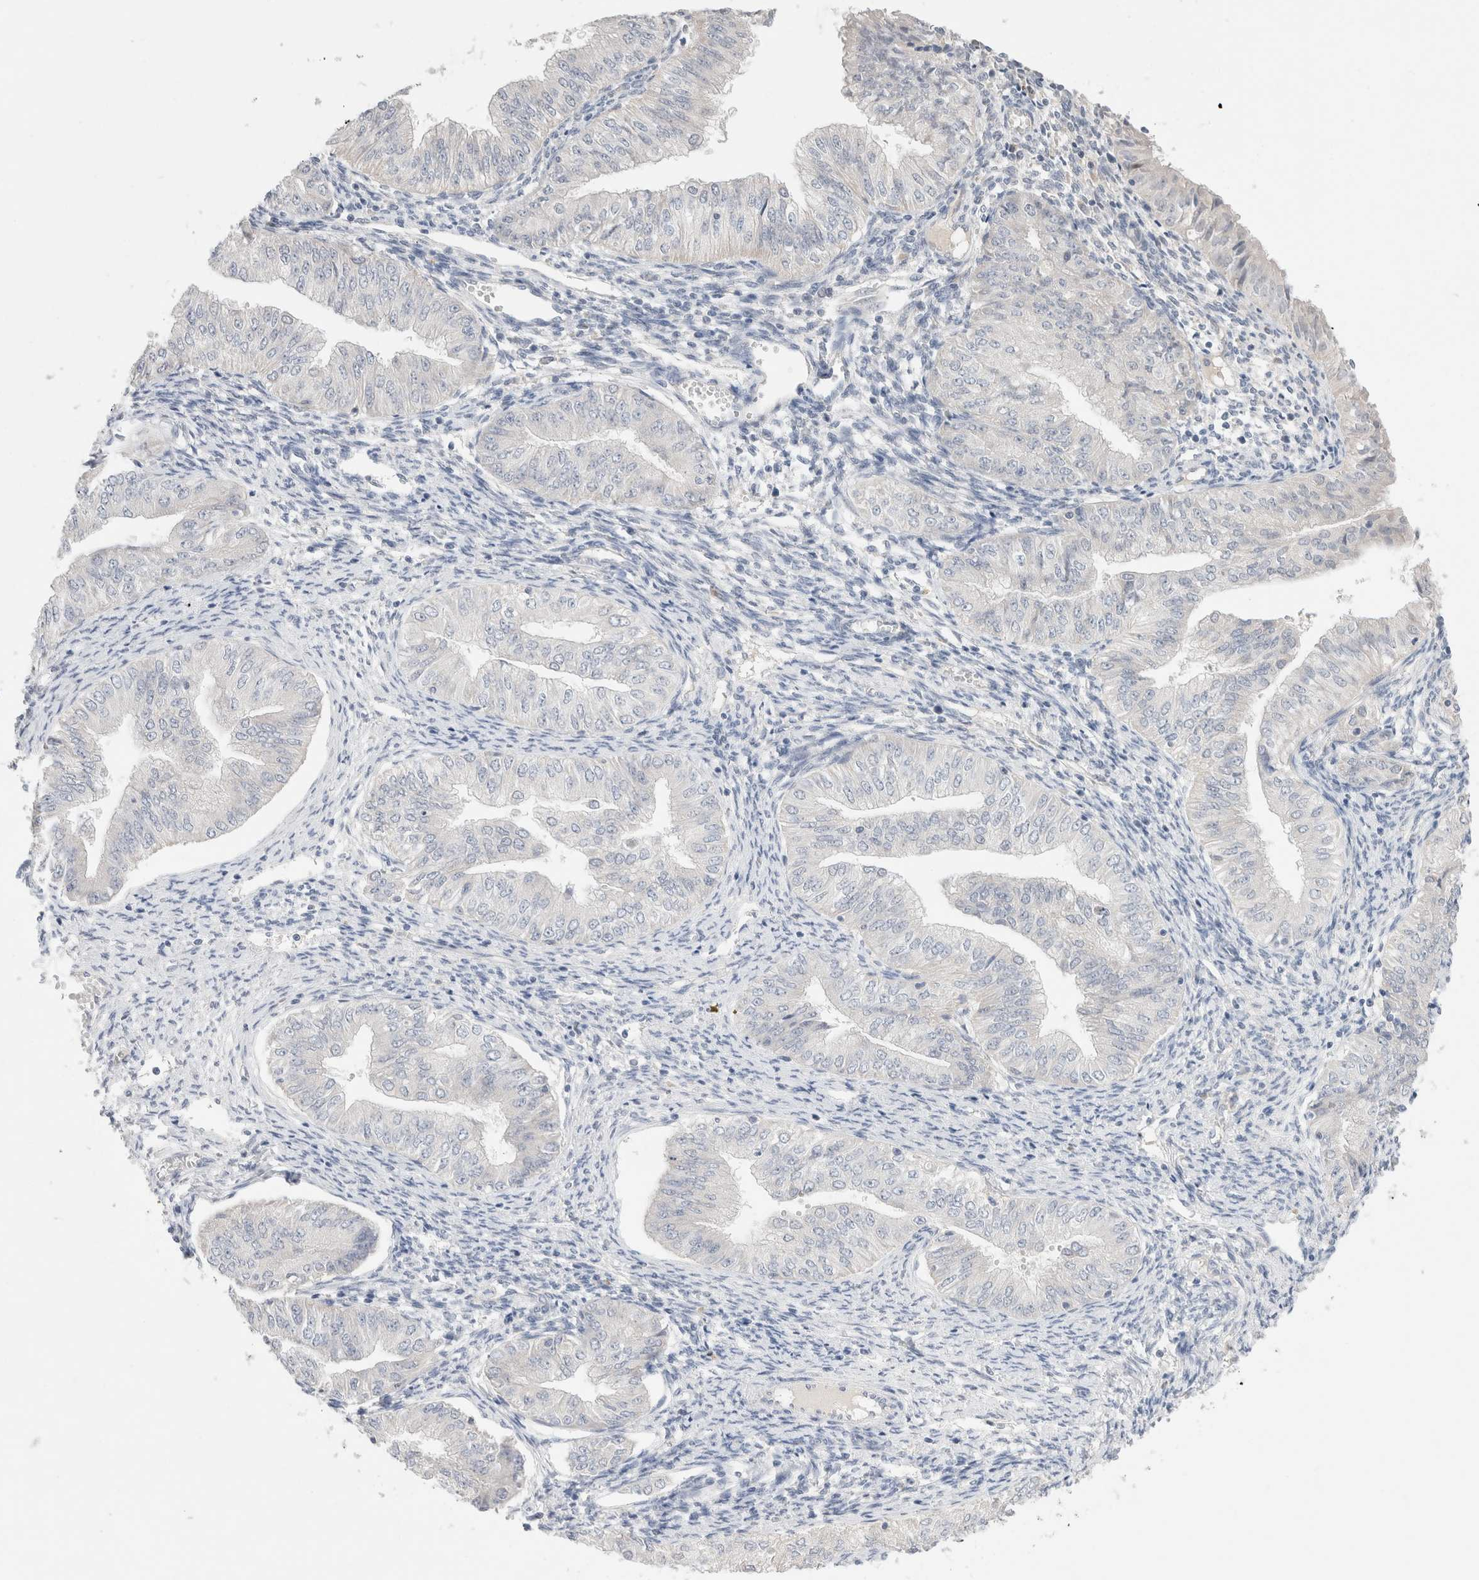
{"staining": {"intensity": "negative", "quantity": "none", "location": "none"}, "tissue": "endometrial cancer", "cell_type": "Tumor cells", "image_type": "cancer", "snomed": [{"axis": "morphology", "description": "Normal tissue, NOS"}, {"axis": "morphology", "description": "Adenocarcinoma, NOS"}, {"axis": "topography", "description": "Endometrium"}], "caption": "Immunohistochemical staining of endometrial adenocarcinoma displays no significant positivity in tumor cells.", "gene": "SPATA20", "patient": {"sex": "female", "age": 53}}